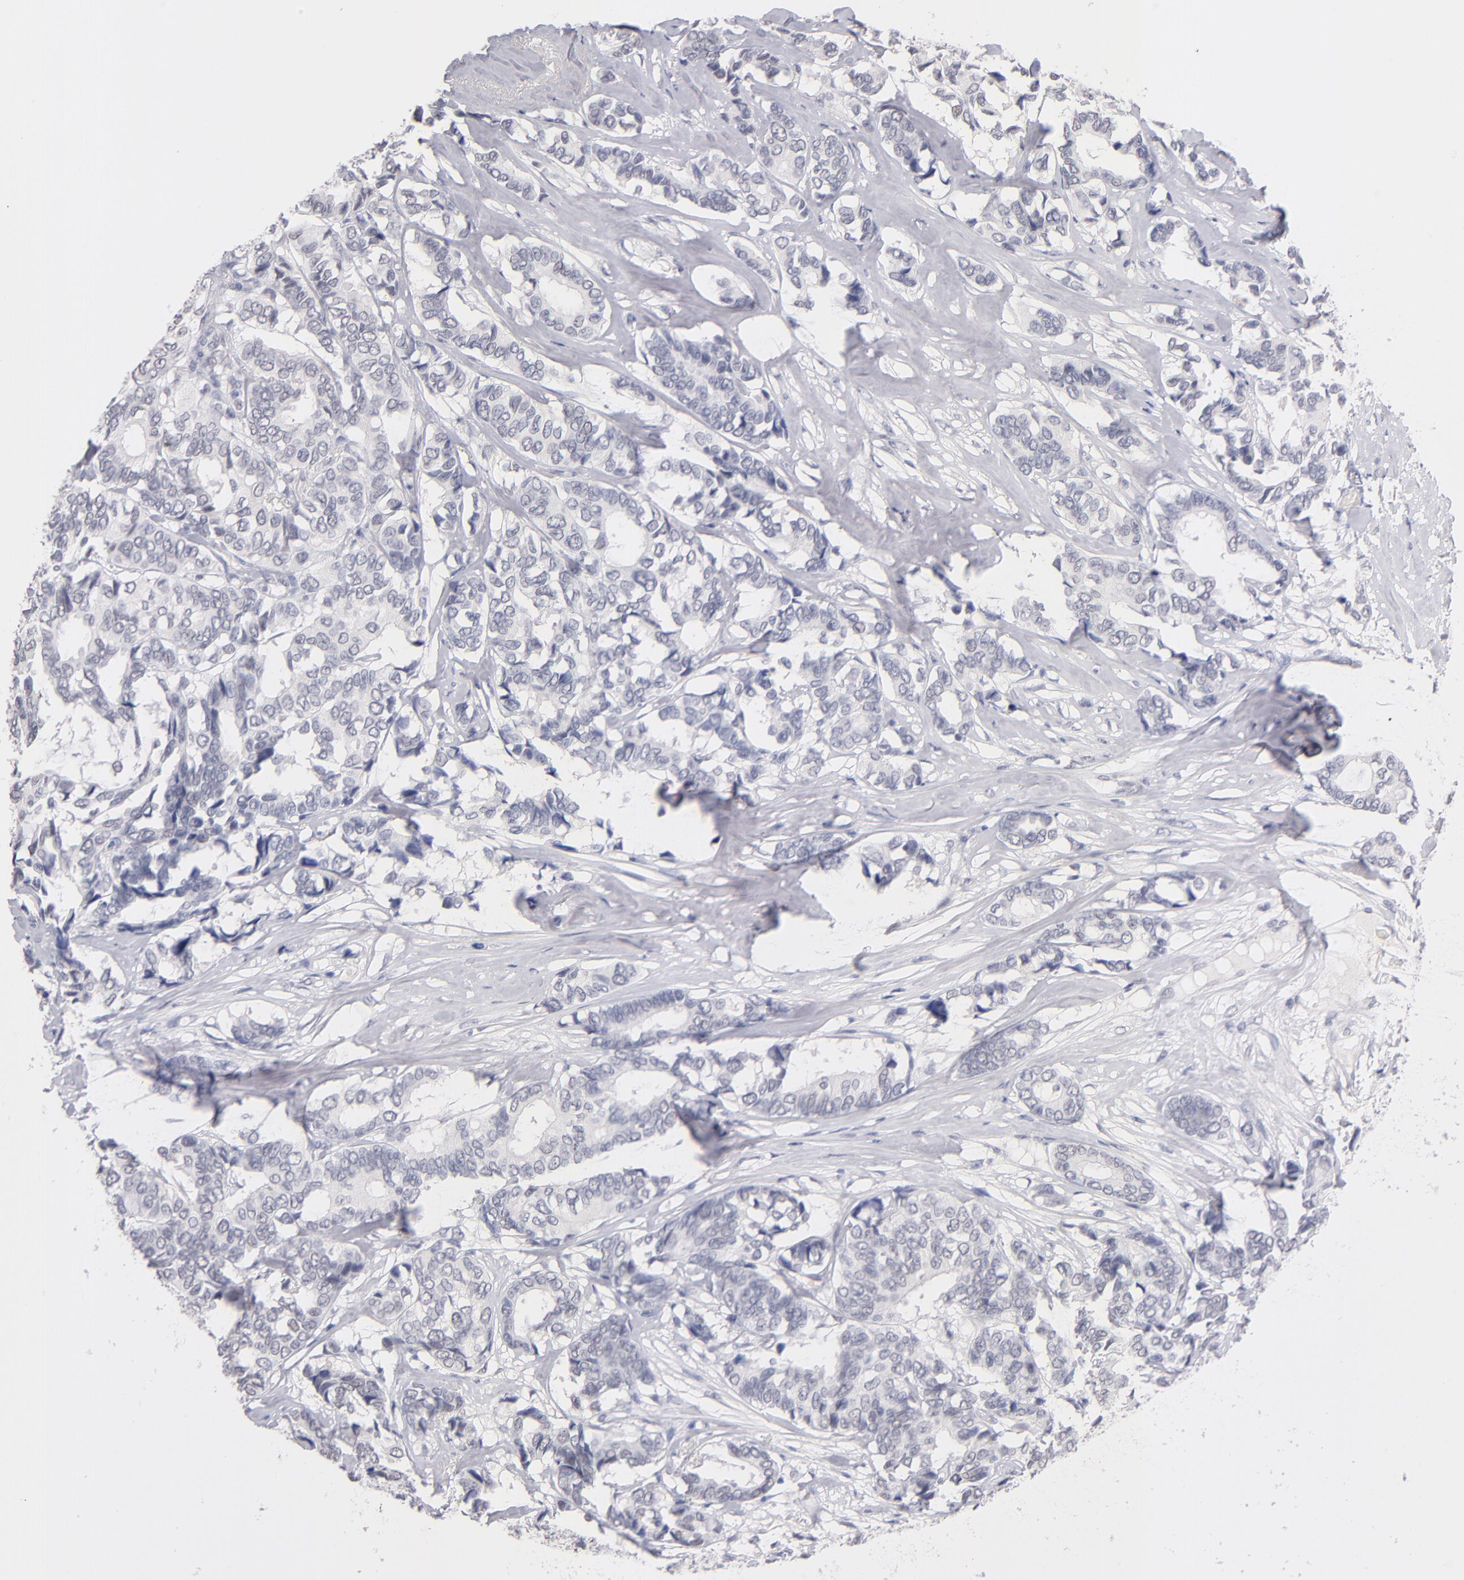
{"staining": {"intensity": "negative", "quantity": "none", "location": "none"}, "tissue": "breast cancer", "cell_type": "Tumor cells", "image_type": "cancer", "snomed": [{"axis": "morphology", "description": "Duct carcinoma"}, {"axis": "topography", "description": "Breast"}], "caption": "High magnification brightfield microscopy of infiltrating ductal carcinoma (breast) stained with DAB (brown) and counterstained with hematoxylin (blue): tumor cells show no significant positivity.", "gene": "TEX11", "patient": {"sex": "female", "age": 87}}